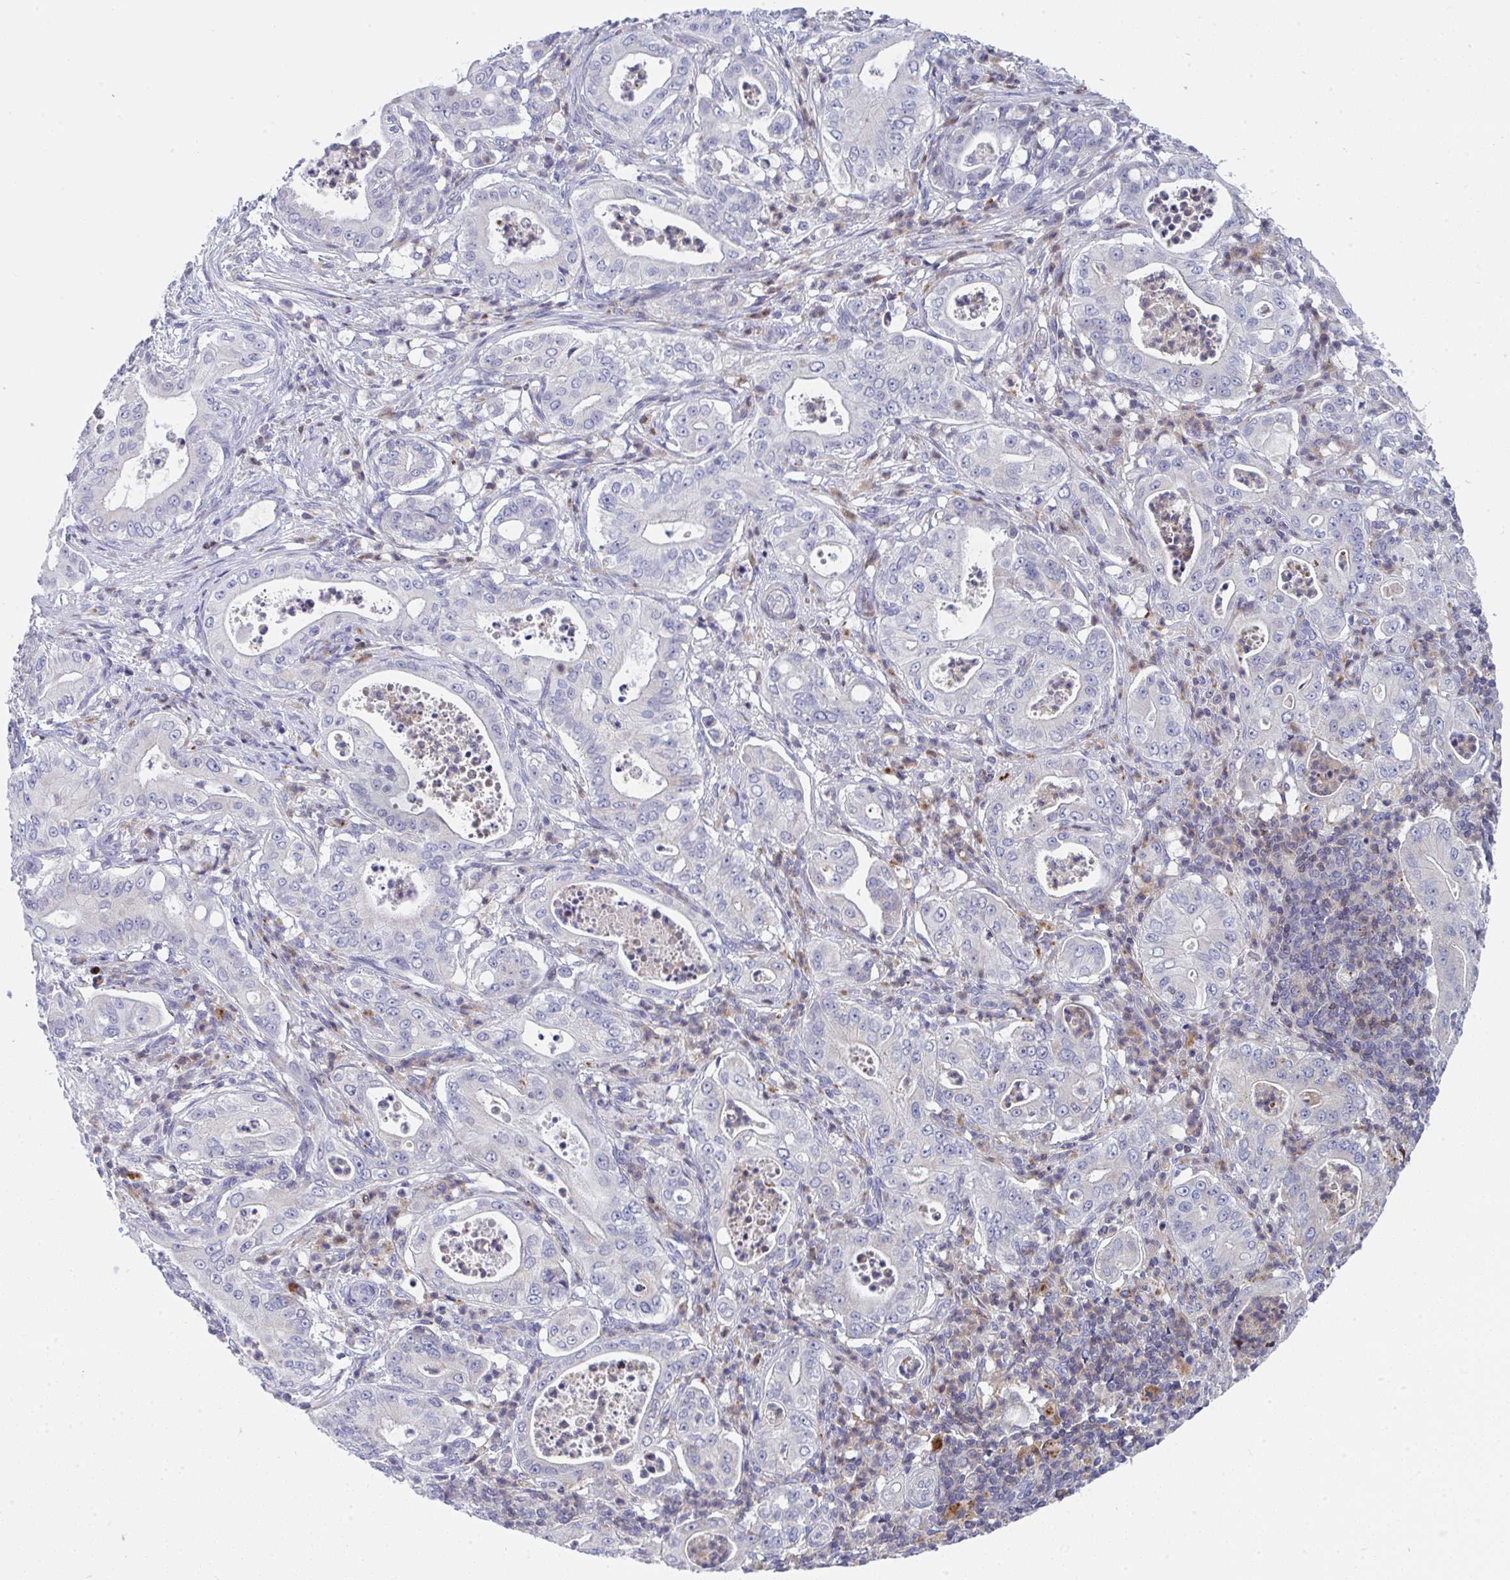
{"staining": {"intensity": "negative", "quantity": "none", "location": "none"}, "tissue": "pancreatic cancer", "cell_type": "Tumor cells", "image_type": "cancer", "snomed": [{"axis": "morphology", "description": "Adenocarcinoma, NOS"}, {"axis": "topography", "description": "Pancreas"}], "caption": "This is a photomicrograph of immunohistochemistry staining of pancreatic cancer (adenocarcinoma), which shows no expression in tumor cells.", "gene": "AOC2", "patient": {"sex": "male", "age": 71}}